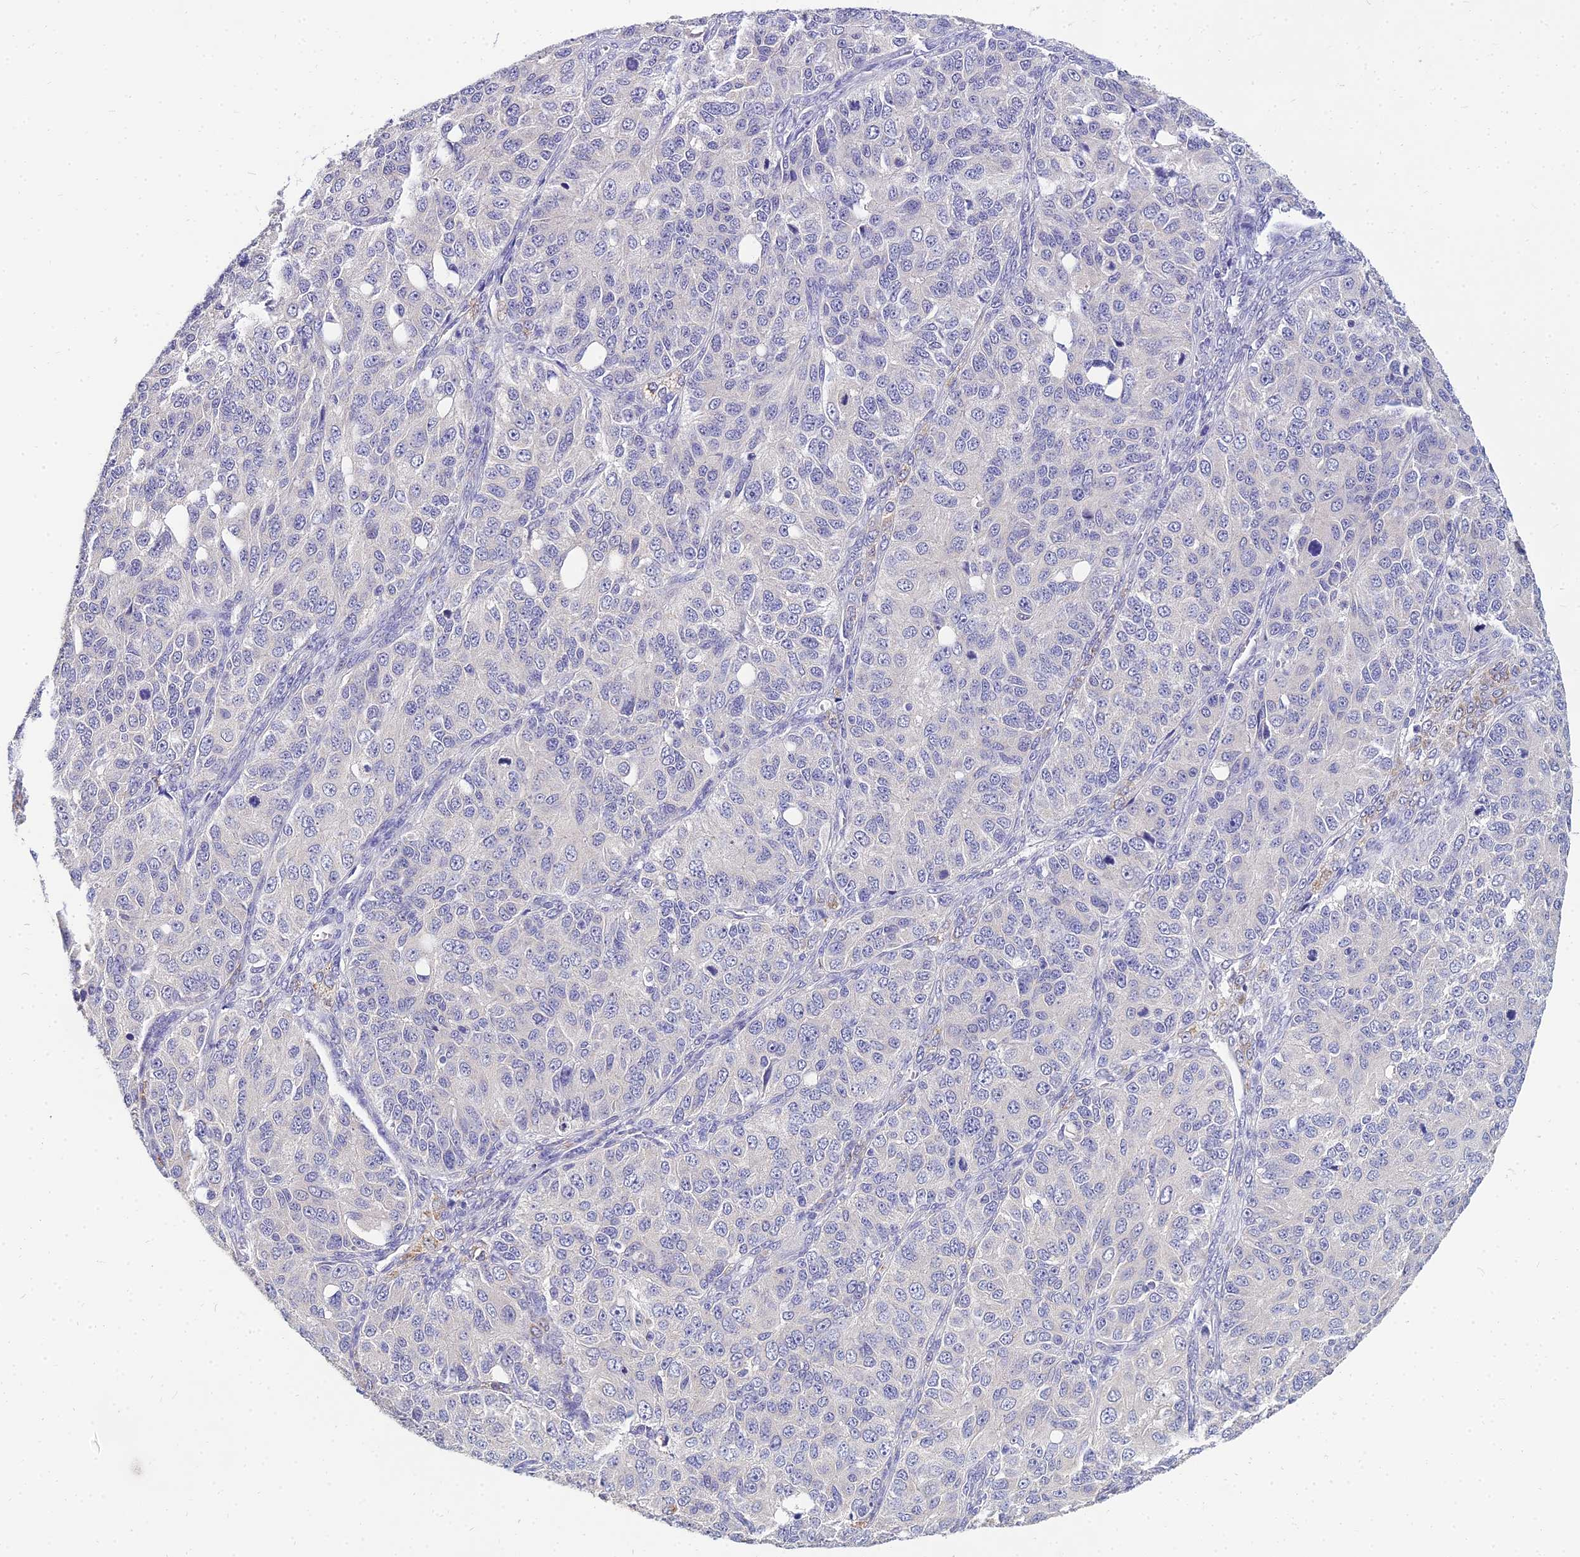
{"staining": {"intensity": "negative", "quantity": "none", "location": "none"}, "tissue": "ovarian cancer", "cell_type": "Tumor cells", "image_type": "cancer", "snomed": [{"axis": "morphology", "description": "Carcinoma, endometroid"}, {"axis": "topography", "description": "Ovary"}], "caption": "Image shows no significant protein staining in tumor cells of ovarian cancer.", "gene": "NPY", "patient": {"sex": "female", "age": 51}}